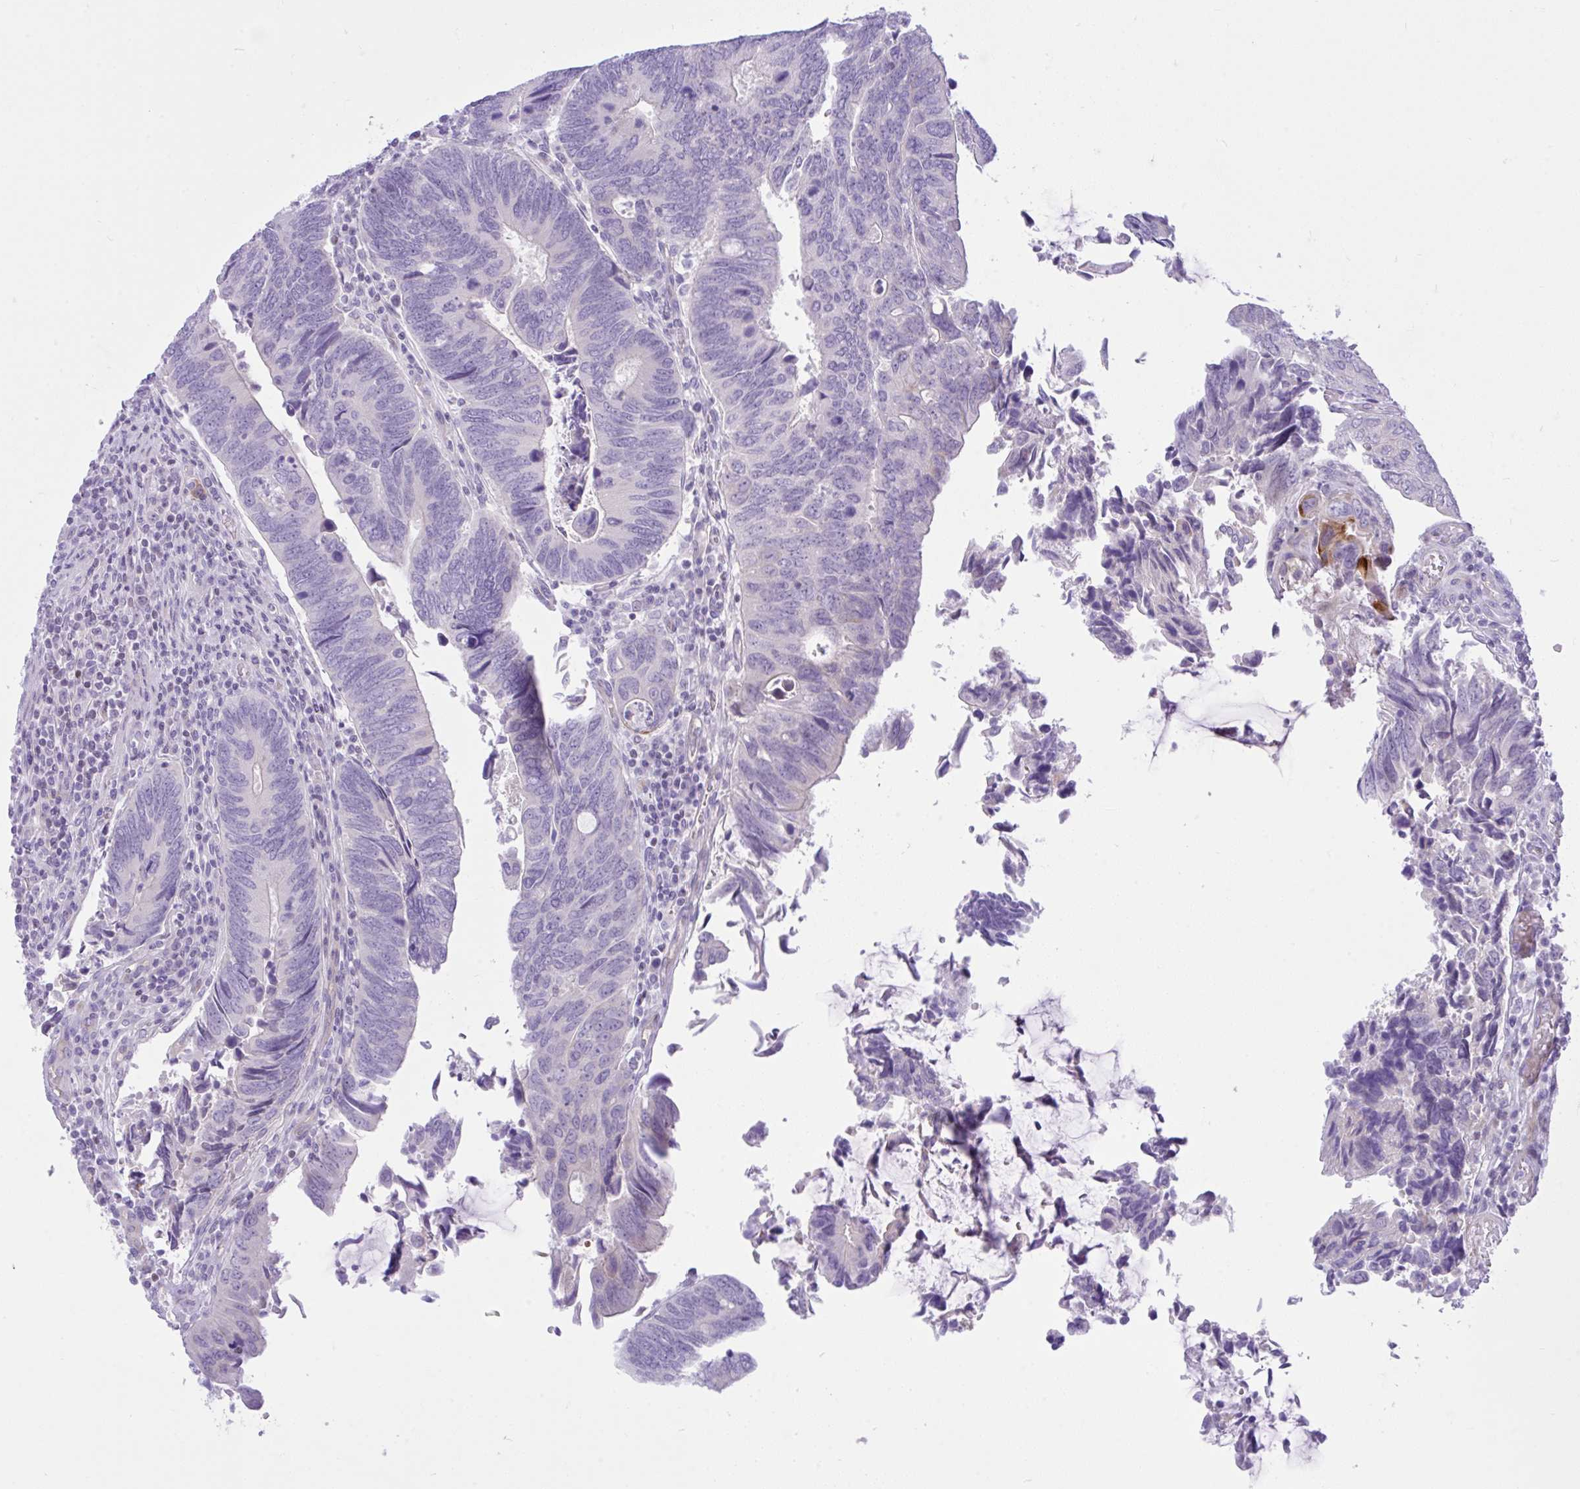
{"staining": {"intensity": "negative", "quantity": "none", "location": "none"}, "tissue": "colorectal cancer", "cell_type": "Tumor cells", "image_type": "cancer", "snomed": [{"axis": "morphology", "description": "Adenocarcinoma, NOS"}, {"axis": "topography", "description": "Colon"}], "caption": "Immunohistochemistry histopathology image of neoplastic tissue: human adenocarcinoma (colorectal) stained with DAB (3,3'-diaminobenzidine) displays no significant protein expression in tumor cells.", "gene": "ZNF101", "patient": {"sex": "male", "age": 87}}